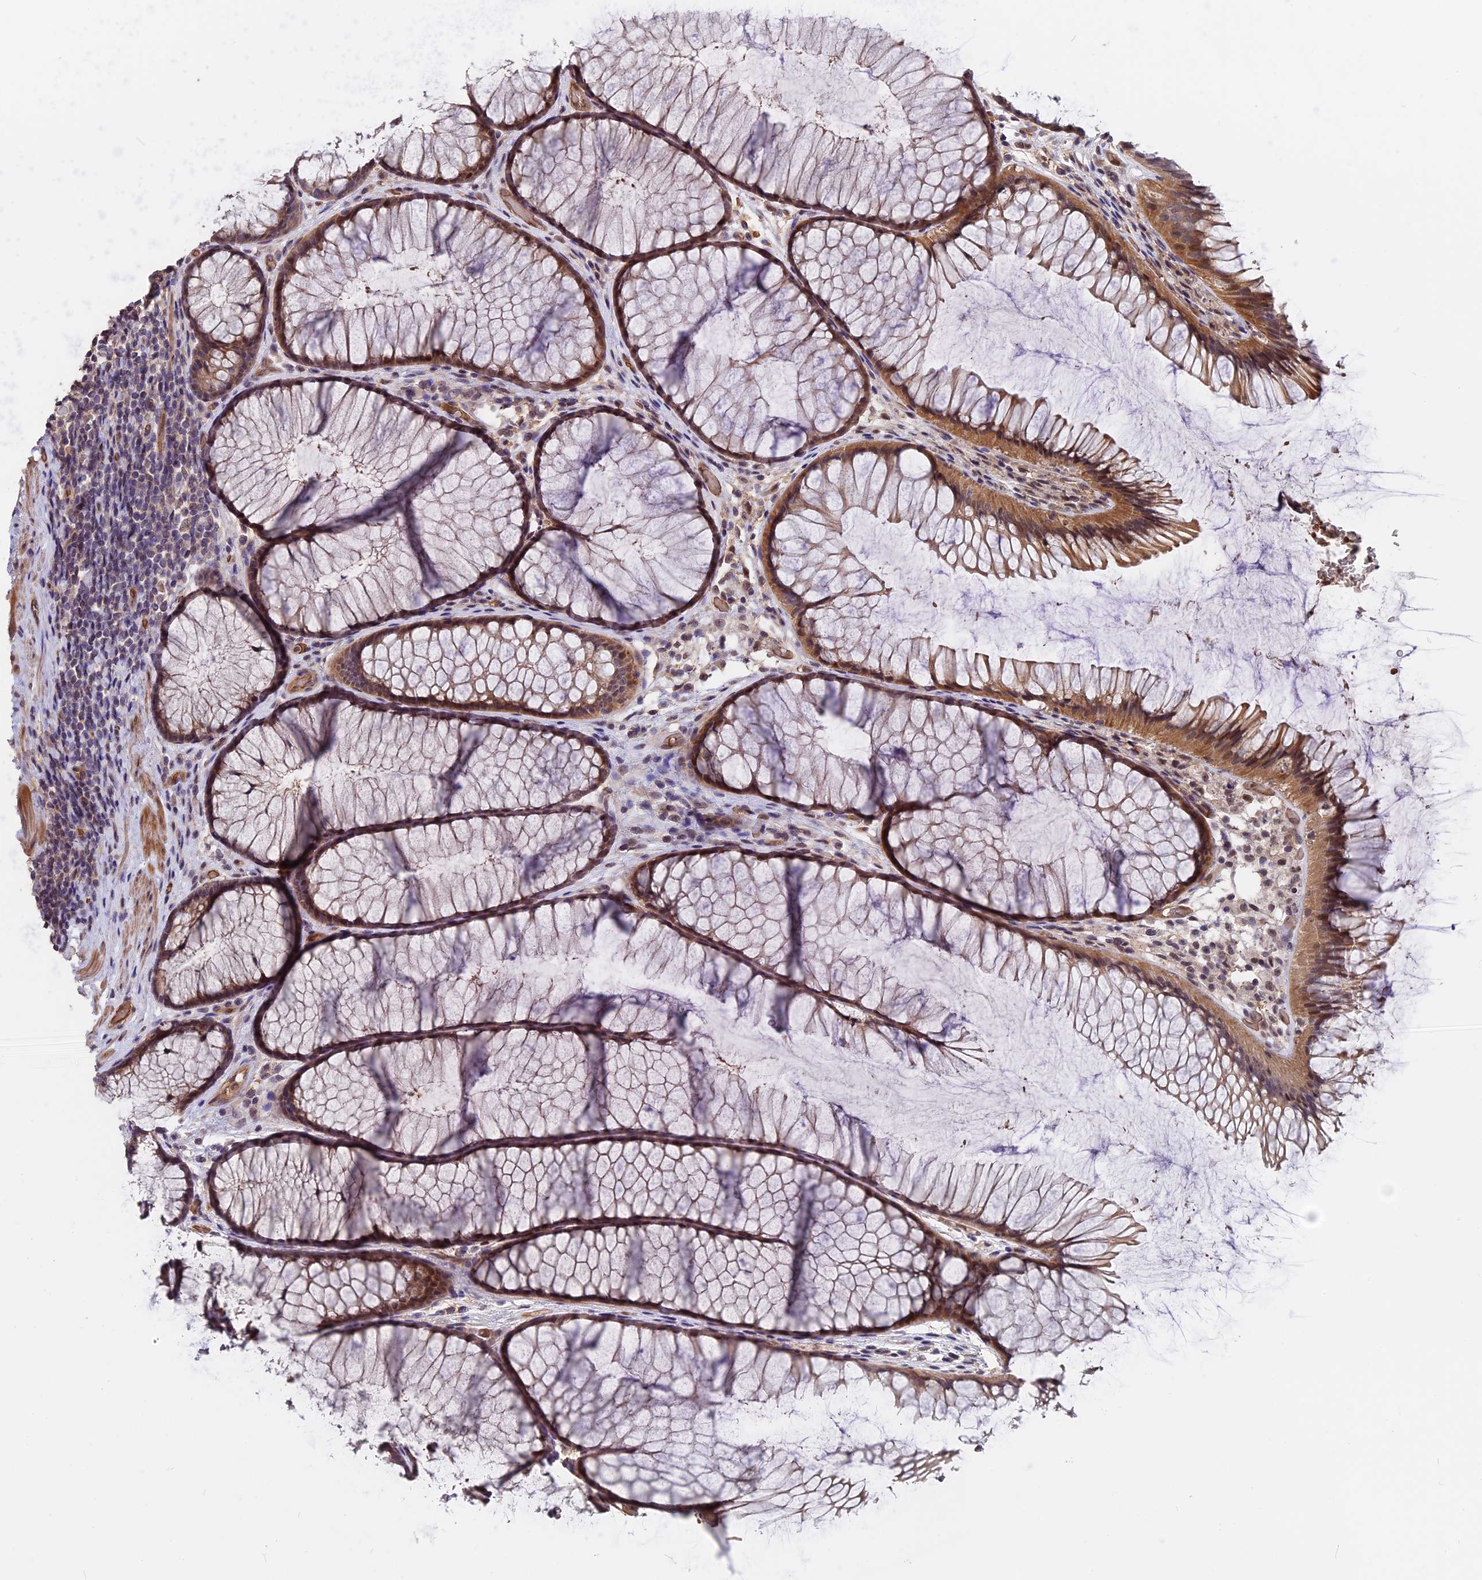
{"staining": {"intensity": "moderate", "quantity": "25%-75%", "location": "cytoplasmic/membranous"}, "tissue": "colon", "cell_type": "Endothelial cells", "image_type": "normal", "snomed": [{"axis": "morphology", "description": "Normal tissue, NOS"}, {"axis": "topography", "description": "Colon"}], "caption": "Endothelial cells demonstrate moderate cytoplasmic/membranous staining in about 25%-75% of cells in benign colon.", "gene": "ZC3H10", "patient": {"sex": "female", "age": 82}}